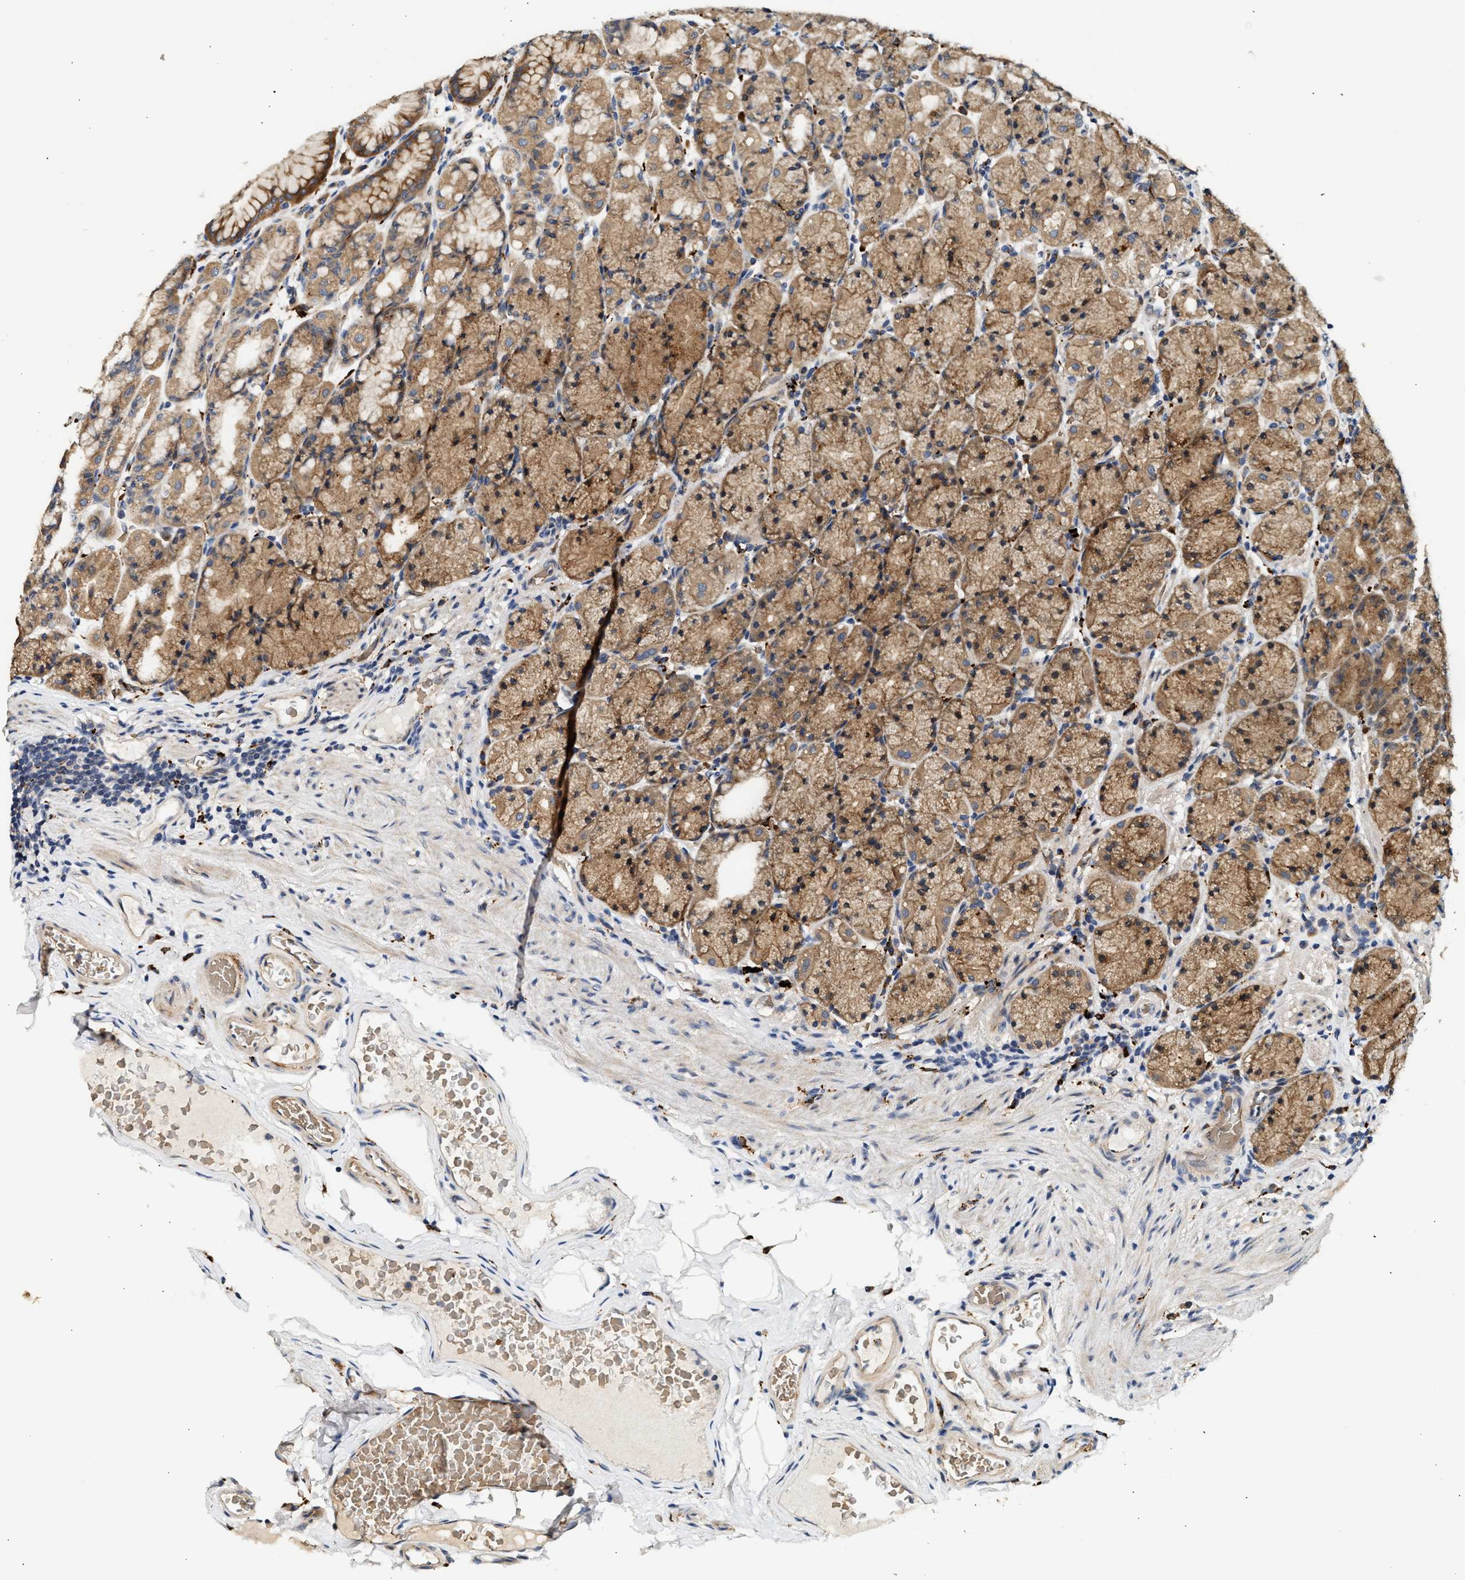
{"staining": {"intensity": "moderate", "quantity": ">75%", "location": "cytoplasmic/membranous"}, "tissue": "stomach", "cell_type": "Glandular cells", "image_type": "normal", "snomed": [{"axis": "morphology", "description": "Normal tissue, NOS"}, {"axis": "topography", "description": "Stomach, upper"}], "caption": "DAB immunohistochemical staining of unremarkable stomach displays moderate cytoplasmic/membranous protein positivity in approximately >75% of glandular cells. Using DAB (3,3'-diaminobenzidine) (brown) and hematoxylin (blue) stains, captured at high magnification using brightfield microscopy.", "gene": "PLD3", "patient": {"sex": "male", "age": 68}}